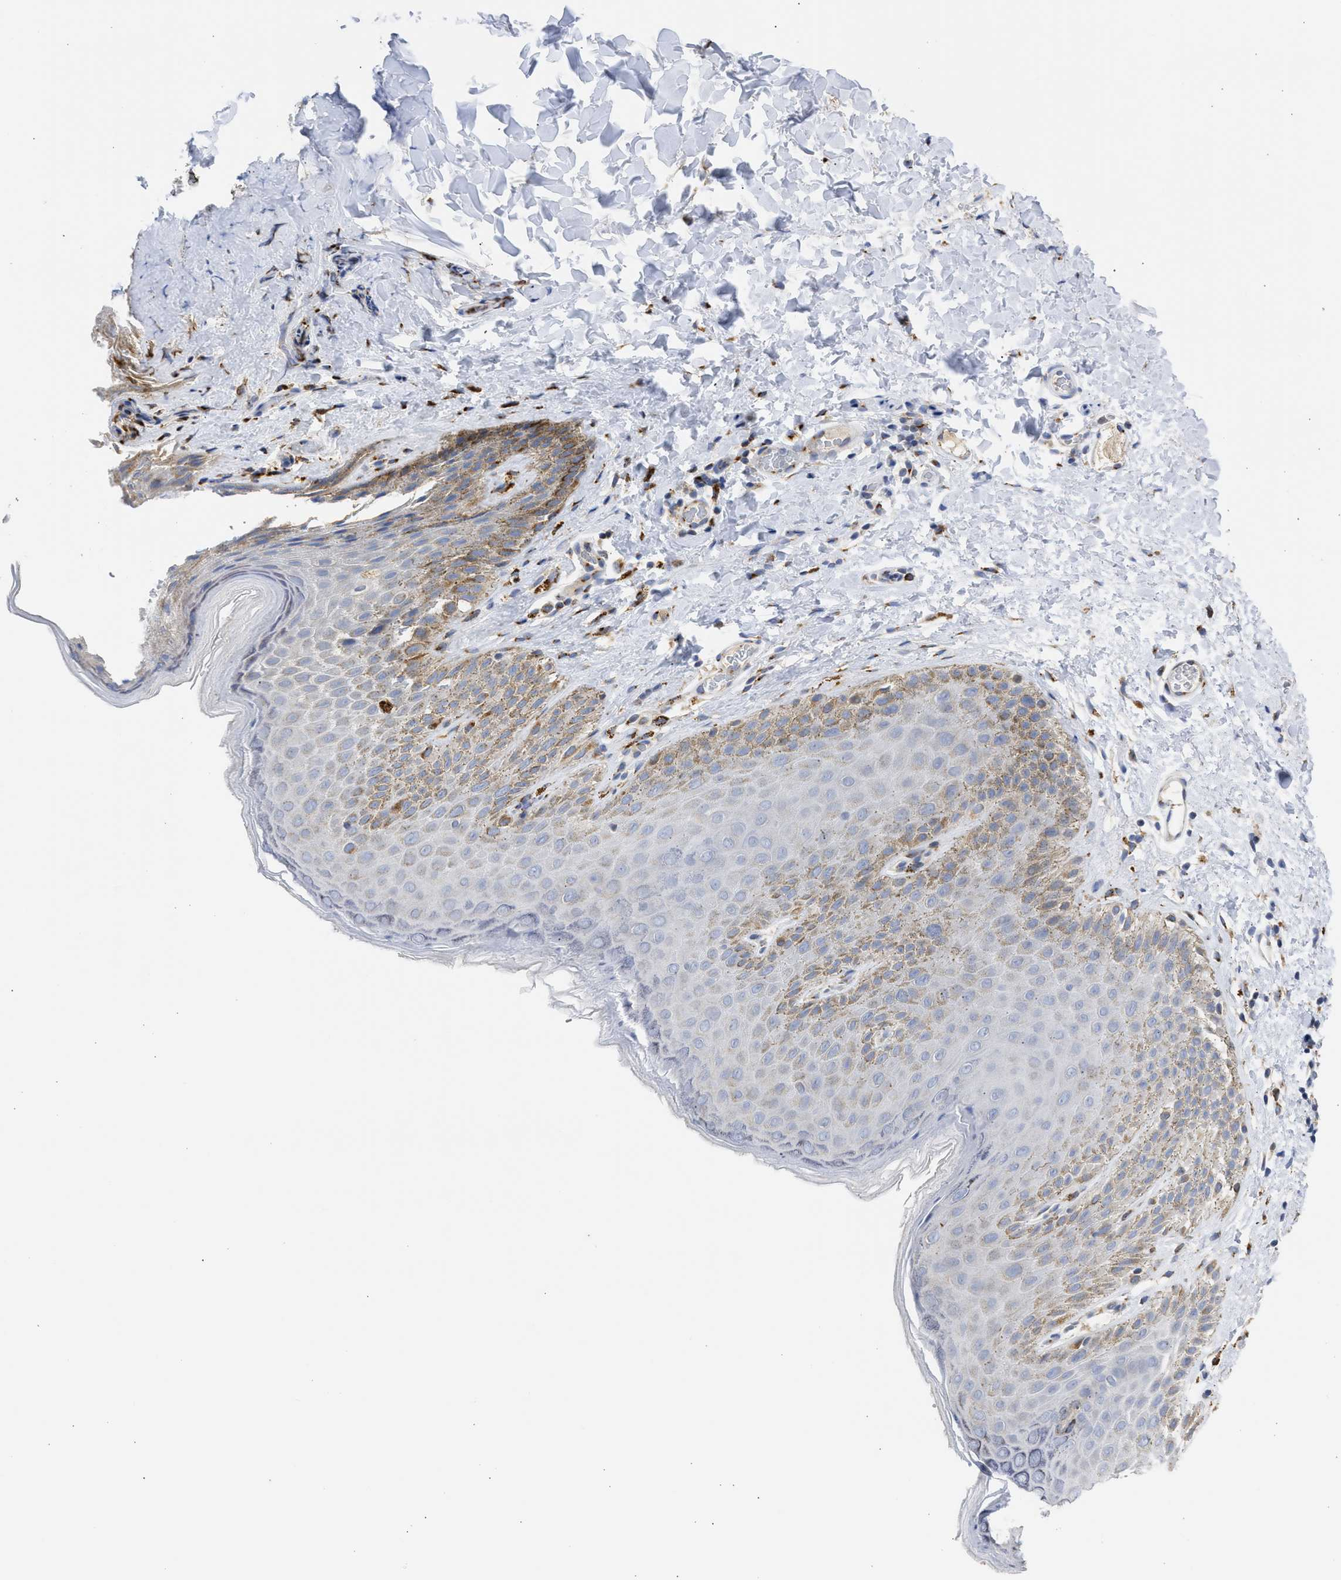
{"staining": {"intensity": "moderate", "quantity": "<25%", "location": "cytoplasmic/membranous"}, "tissue": "skin", "cell_type": "Epidermal cells", "image_type": "normal", "snomed": [{"axis": "morphology", "description": "Normal tissue, NOS"}, {"axis": "topography", "description": "Anal"}], "caption": "High-magnification brightfield microscopy of benign skin stained with DAB (3,3'-diaminobenzidine) (brown) and counterstained with hematoxylin (blue). epidermal cells exhibit moderate cytoplasmic/membranous positivity is present in about<25% of cells.", "gene": "TMED1", "patient": {"sex": "male", "age": 44}}